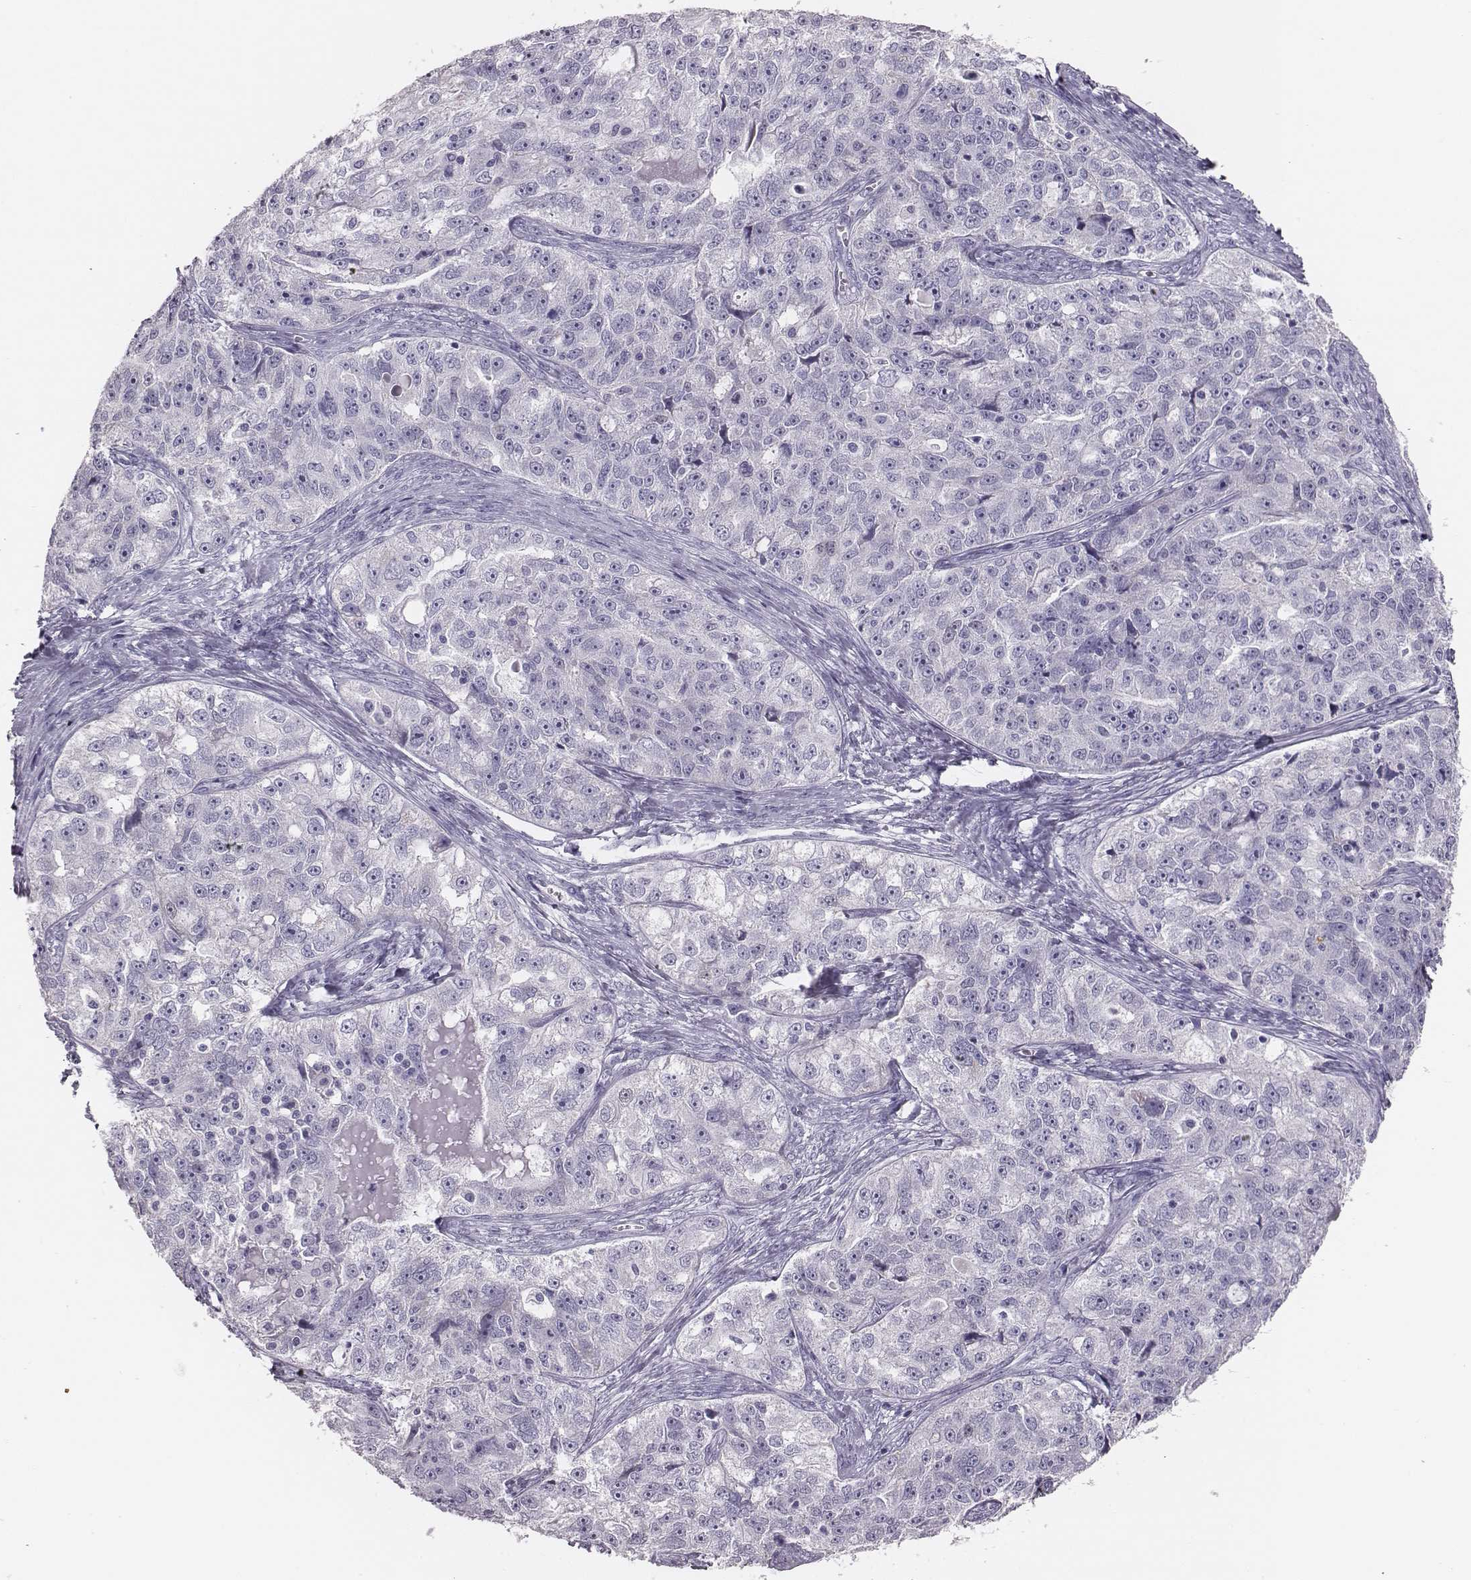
{"staining": {"intensity": "negative", "quantity": "none", "location": "none"}, "tissue": "ovarian cancer", "cell_type": "Tumor cells", "image_type": "cancer", "snomed": [{"axis": "morphology", "description": "Cystadenocarcinoma, serous, NOS"}, {"axis": "topography", "description": "Ovary"}], "caption": "Immunohistochemical staining of human ovarian cancer displays no significant positivity in tumor cells.", "gene": "H1-6", "patient": {"sex": "female", "age": 51}}